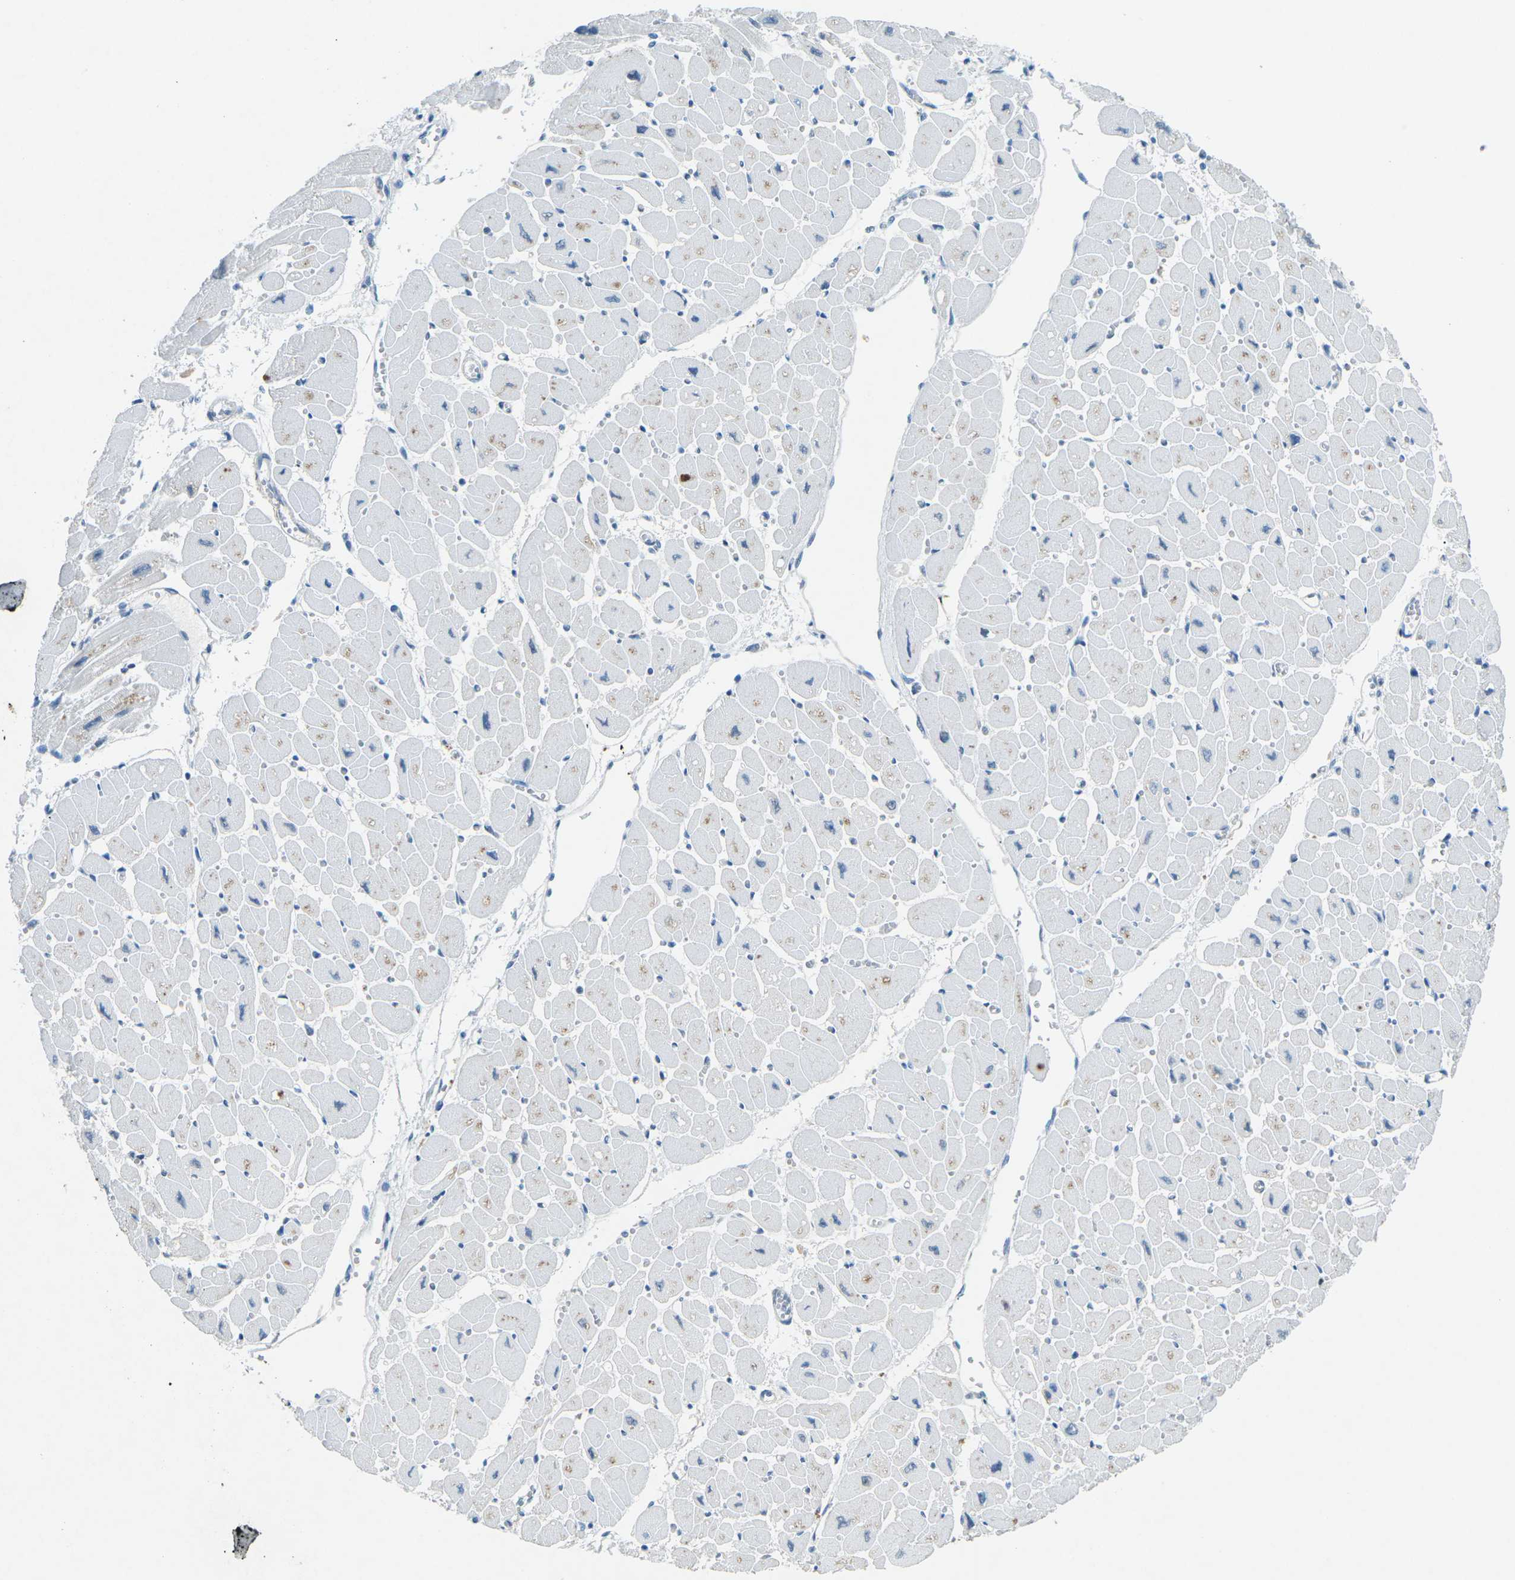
{"staining": {"intensity": "negative", "quantity": "none", "location": "none"}, "tissue": "heart muscle", "cell_type": "Cardiomyocytes", "image_type": "normal", "snomed": [{"axis": "morphology", "description": "Normal tissue, NOS"}, {"axis": "topography", "description": "Heart"}], "caption": "Cardiomyocytes show no significant expression in benign heart muscle. (DAB immunohistochemistry (IHC), high magnification).", "gene": "RB1", "patient": {"sex": "female", "age": 54}}